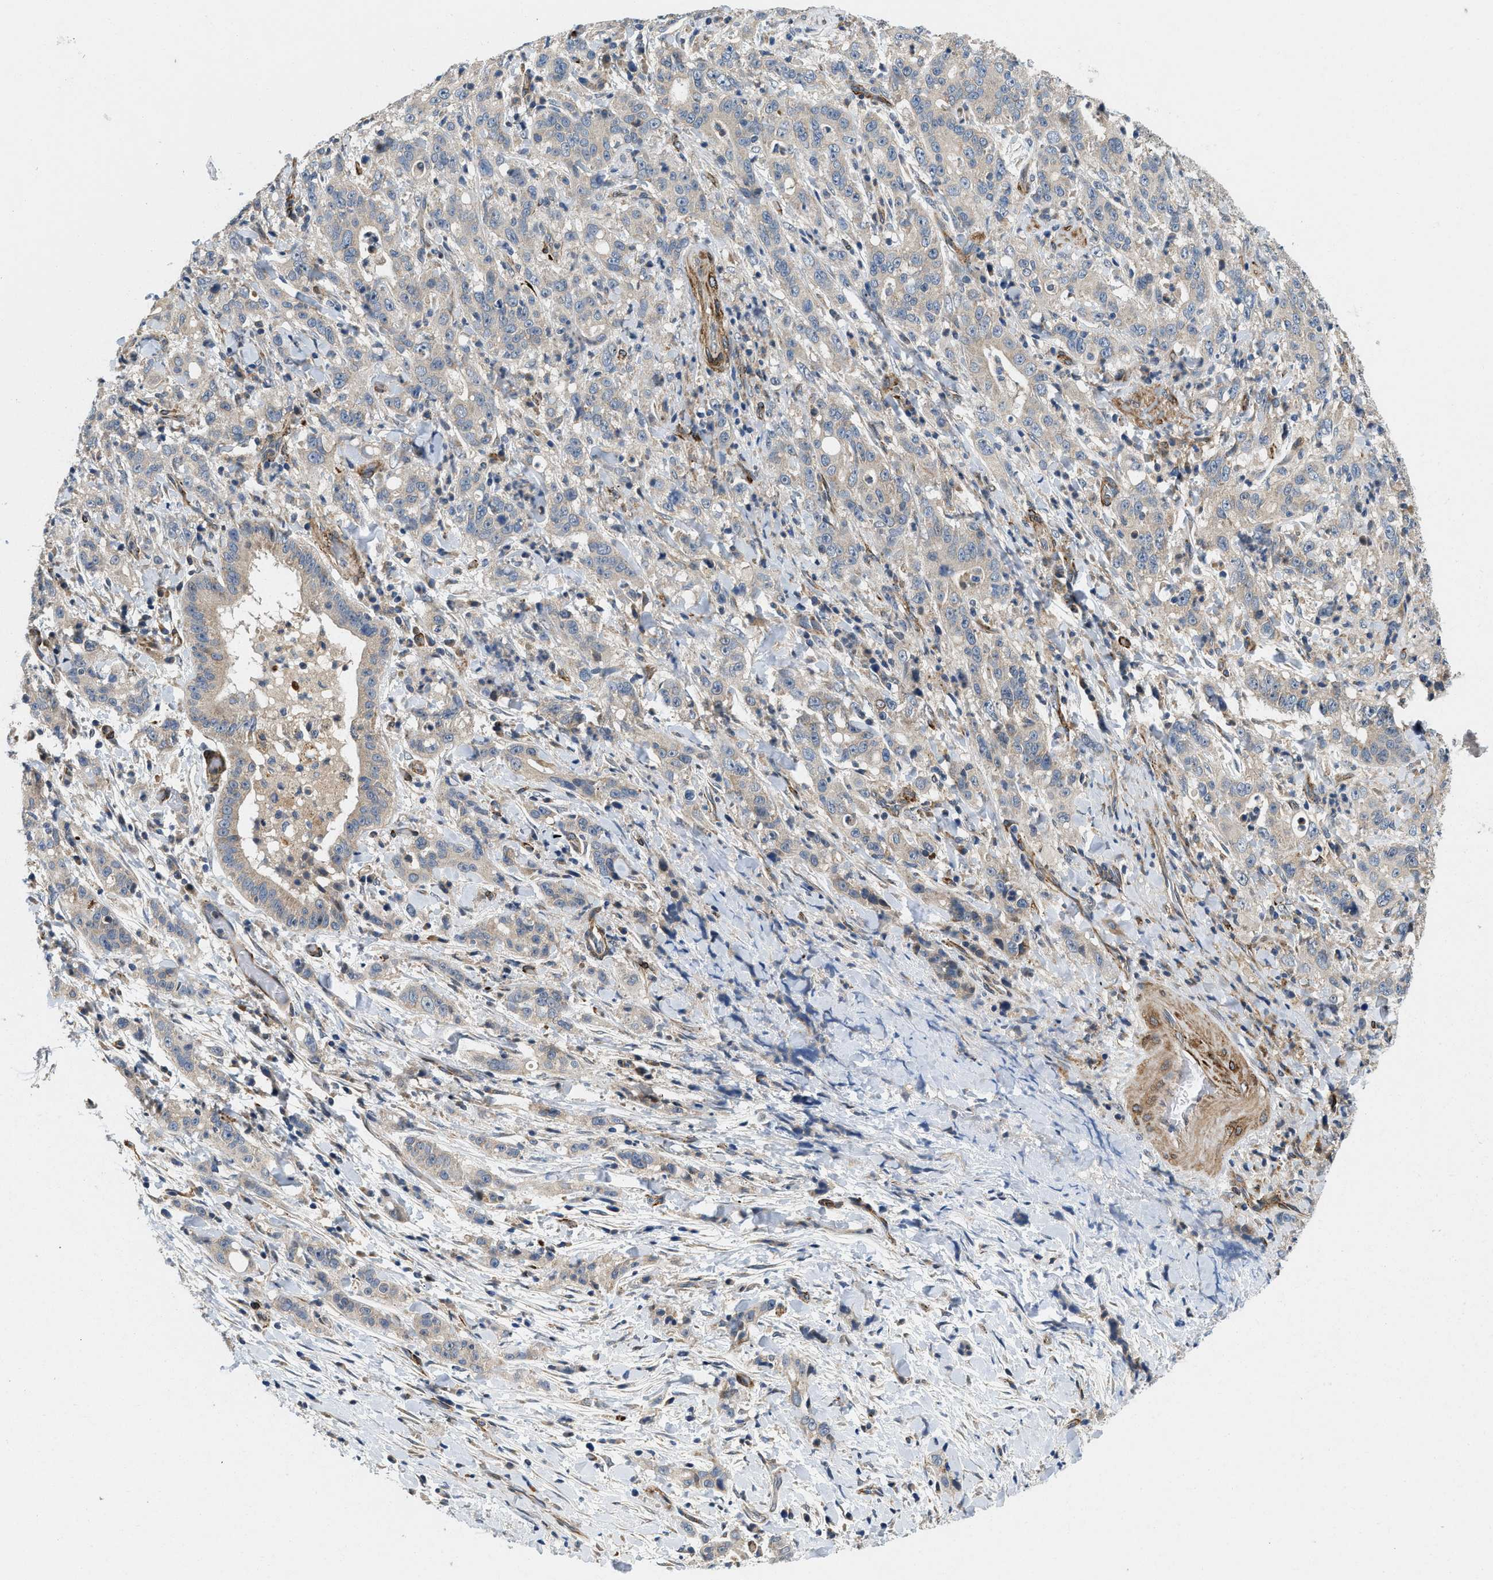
{"staining": {"intensity": "weak", "quantity": "25%-75%", "location": "cytoplasmic/membranous"}, "tissue": "liver cancer", "cell_type": "Tumor cells", "image_type": "cancer", "snomed": [{"axis": "morphology", "description": "Cholangiocarcinoma"}, {"axis": "topography", "description": "Liver"}], "caption": "A brown stain shows weak cytoplasmic/membranous staining of a protein in human liver cholangiocarcinoma tumor cells.", "gene": "ZNF599", "patient": {"sex": "female", "age": 38}}